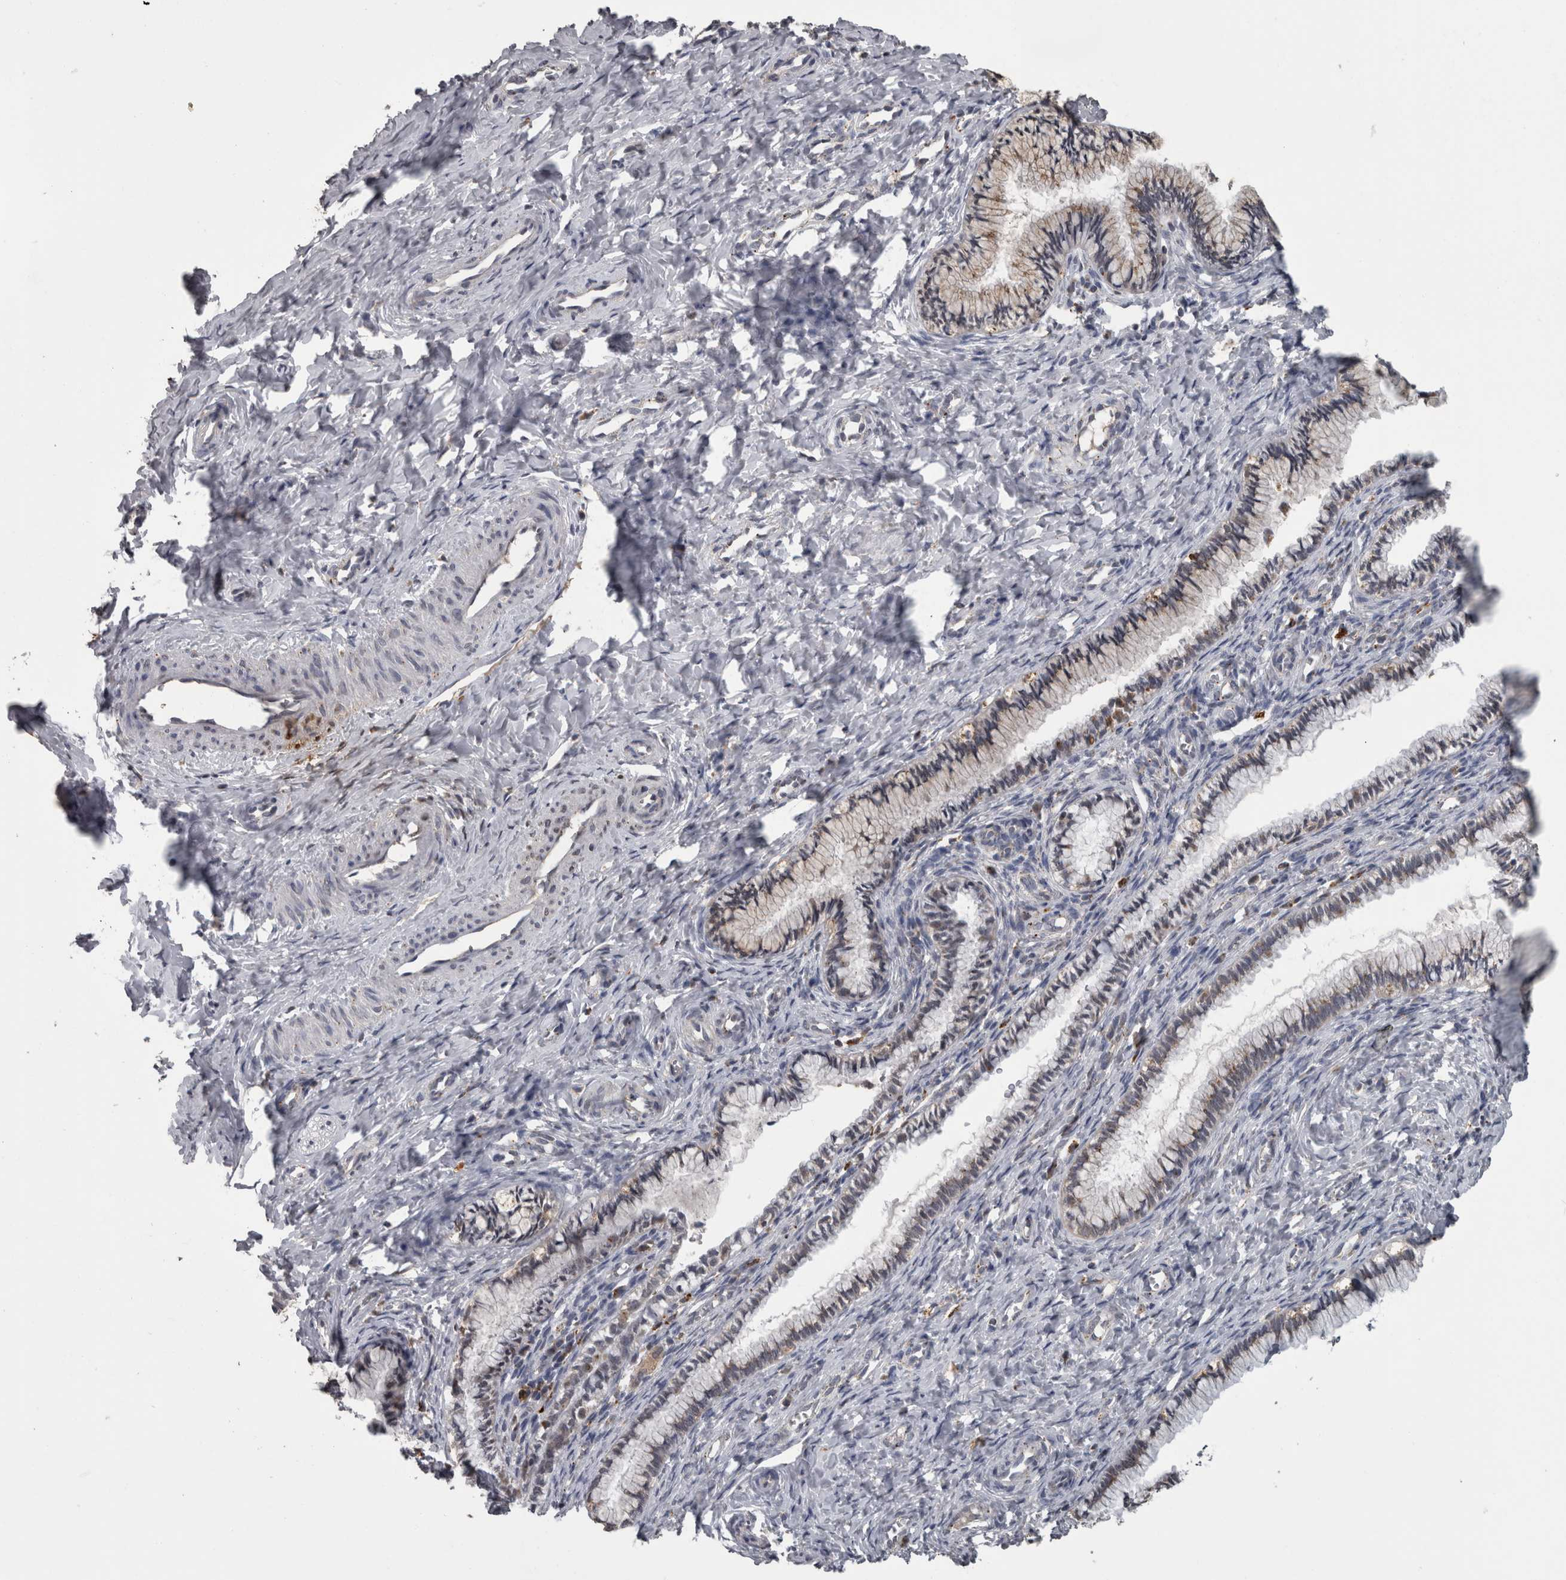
{"staining": {"intensity": "weak", "quantity": "<25%", "location": "cytoplasmic/membranous"}, "tissue": "cervix", "cell_type": "Glandular cells", "image_type": "normal", "snomed": [{"axis": "morphology", "description": "Normal tissue, NOS"}, {"axis": "topography", "description": "Cervix"}], "caption": "The photomicrograph demonstrates no staining of glandular cells in benign cervix. The staining was performed using DAB to visualize the protein expression in brown, while the nuclei were stained in blue with hematoxylin (Magnification: 20x).", "gene": "NAAA", "patient": {"sex": "female", "age": 27}}